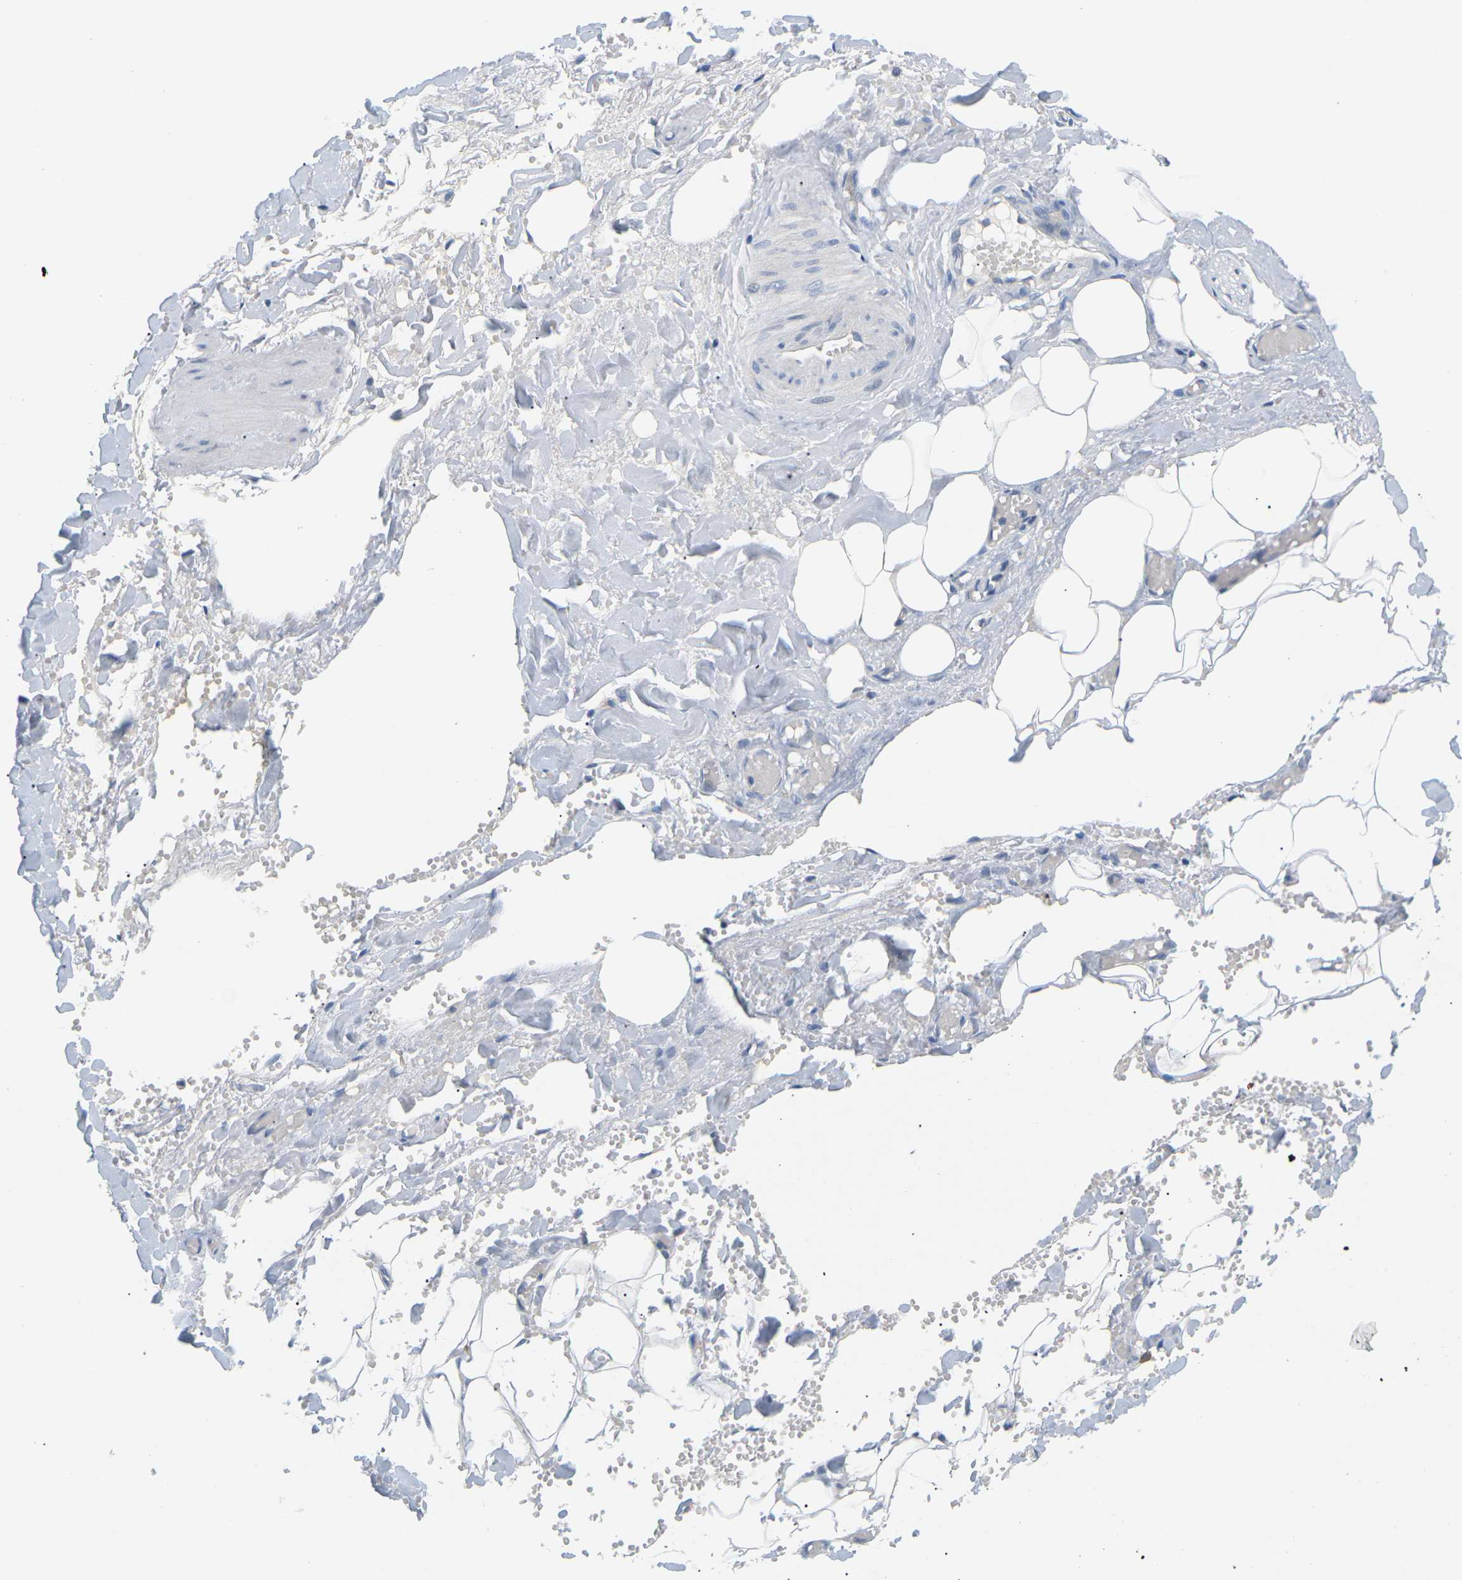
{"staining": {"intensity": "negative", "quantity": "none", "location": "none"}, "tissue": "adipose tissue", "cell_type": "Adipocytes", "image_type": "normal", "snomed": [{"axis": "morphology", "description": "Normal tissue, NOS"}, {"axis": "topography", "description": "Soft tissue"}, {"axis": "topography", "description": "Vascular tissue"}], "caption": "The histopathology image shows no significant staining in adipocytes of adipose tissue.", "gene": "EVA1C", "patient": {"sex": "female", "age": 35}}